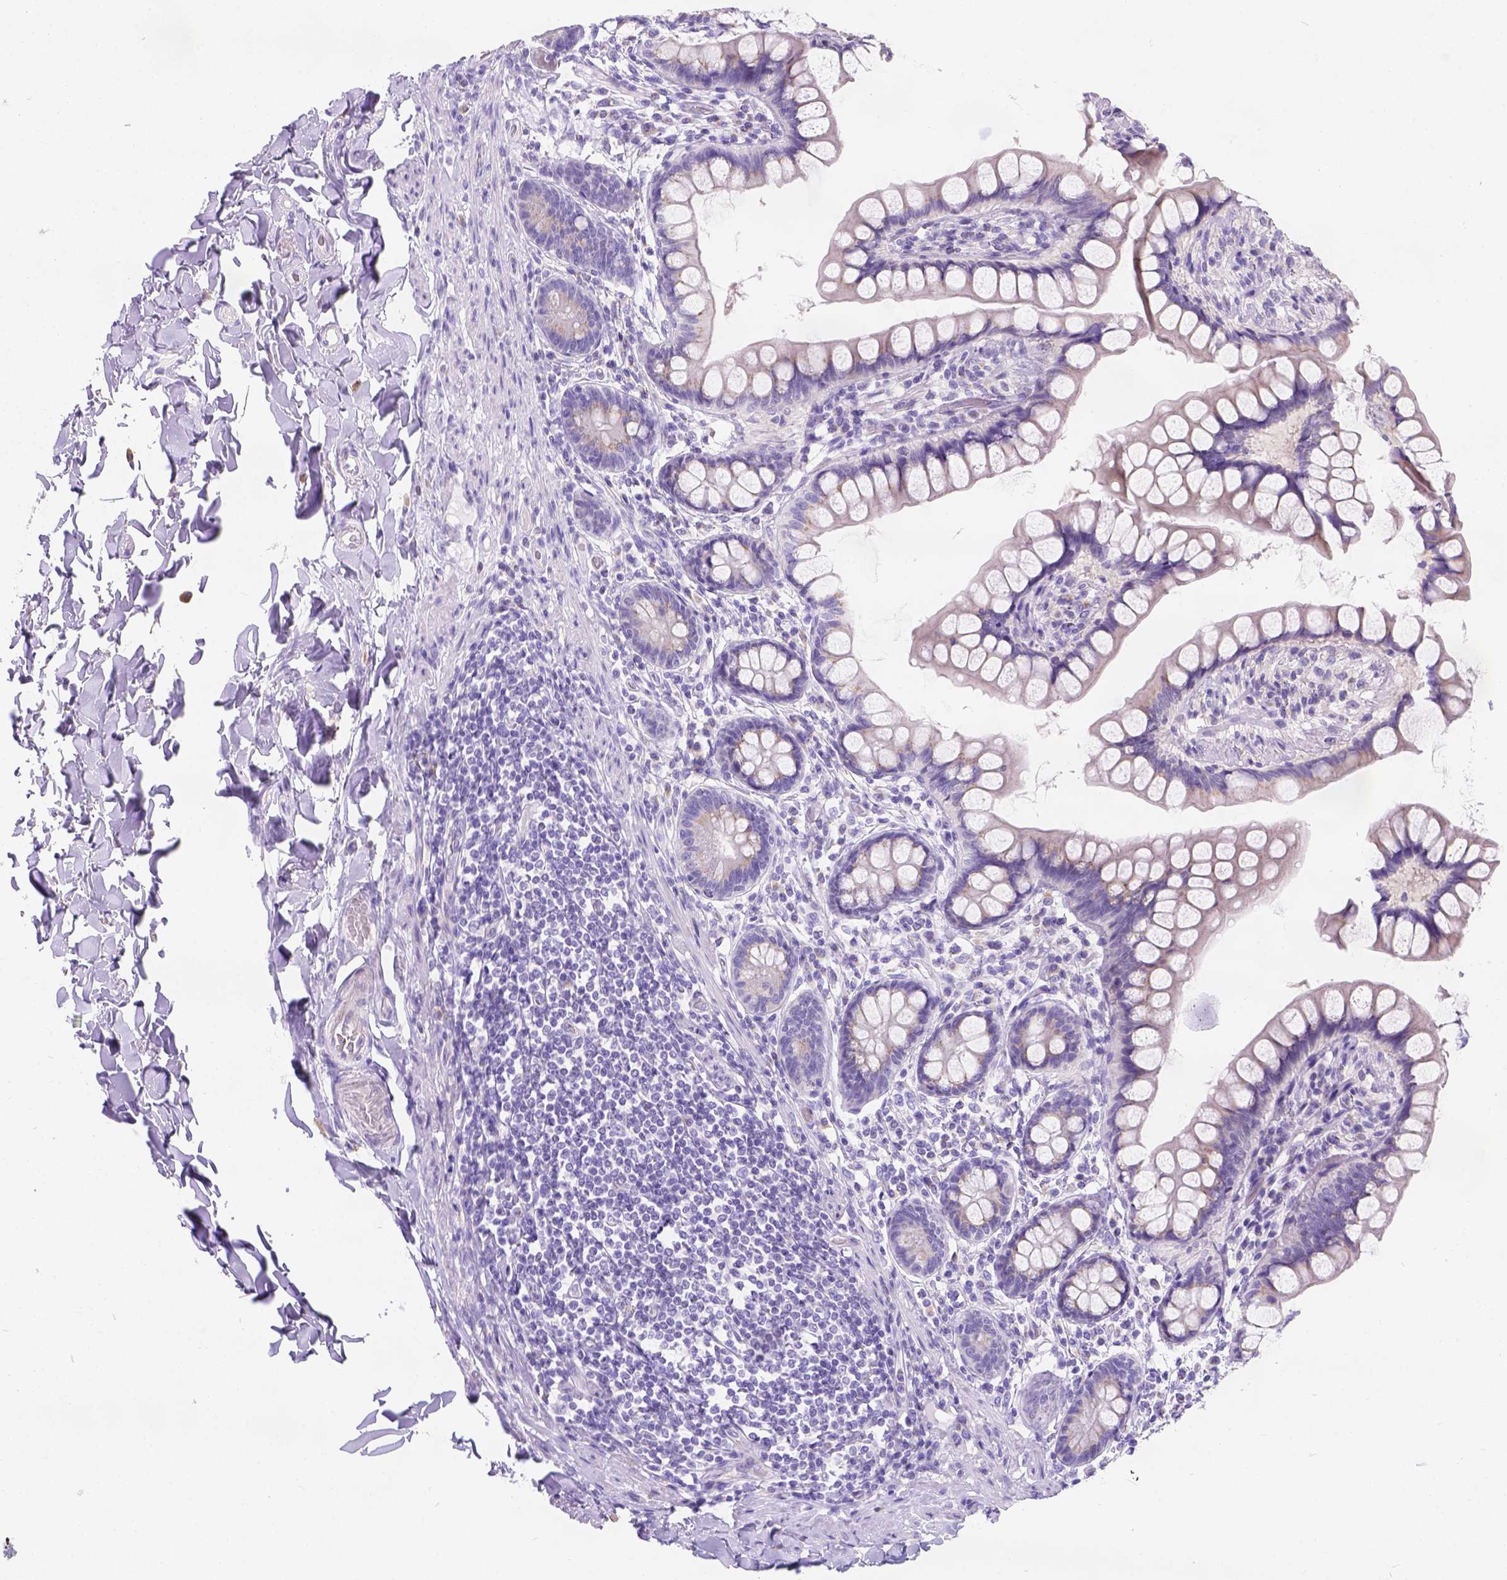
{"staining": {"intensity": "moderate", "quantity": "<25%", "location": "cytoplasmic/membranous"}, "tissue": "small intestine", "cell_type": "Glandular cells", "image_type": "normal", "snomed": [{"axis": "morphology", "description": "Normal tissue, NOS"}, {"axis": "topography", "description": "Small intestine"}], "caption": "High-magnification brightfield microscopy of normal small intestine stained with DAB (brown) and counterstained with hematoxylin (blue). glandular cells exhibit moderate cytoplasmic/membranous positivity is identified in approximately<25% of cells. (brown staining indicates protein expression, while blue staining denotes nuclei).", "gene": "PHF7", "patient": {"sex": "male", "age": 70}}